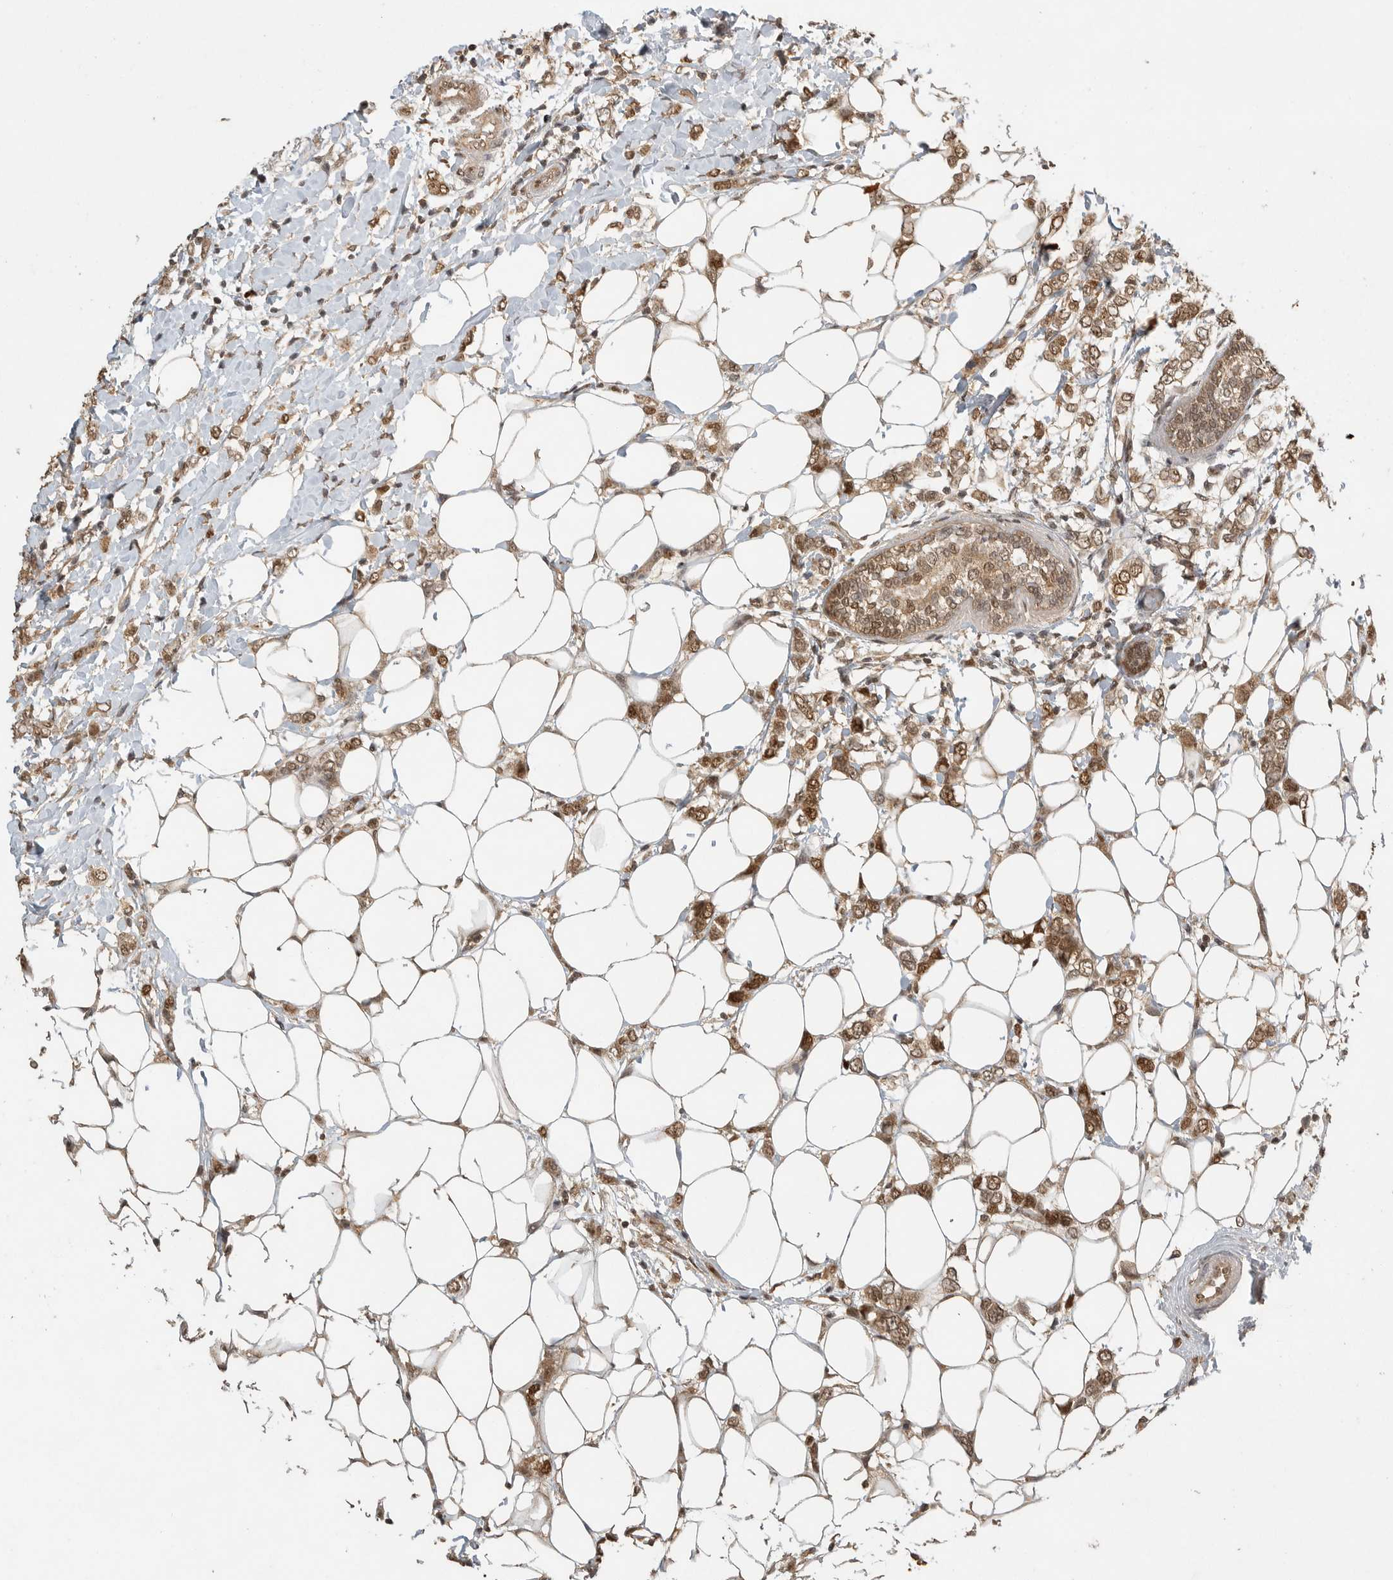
{"staining": {"intensity": "moderate", "quantity": ">75%", "location": "cytoplasmic/membranous,nuclear"}, "tissue": "breast cancer", "cell_type": "Tumor cells", "image_type": "cancer", "snomed": [{"axis": "morphology", "description": "Normal tissue, NOS"}, {"axis": "morphology", "description": "Lobular carcinoma"}, {"axis": "topography", "description": "Breast"}], "caption": "An image of breast lobular carcinoma stained for a protein demonstrates moderate cytoplasmic/membranous and nuclear brown staining in tumor cells.", "gene": "DFFA", "patient": {"sex": "female", "age": 47}}